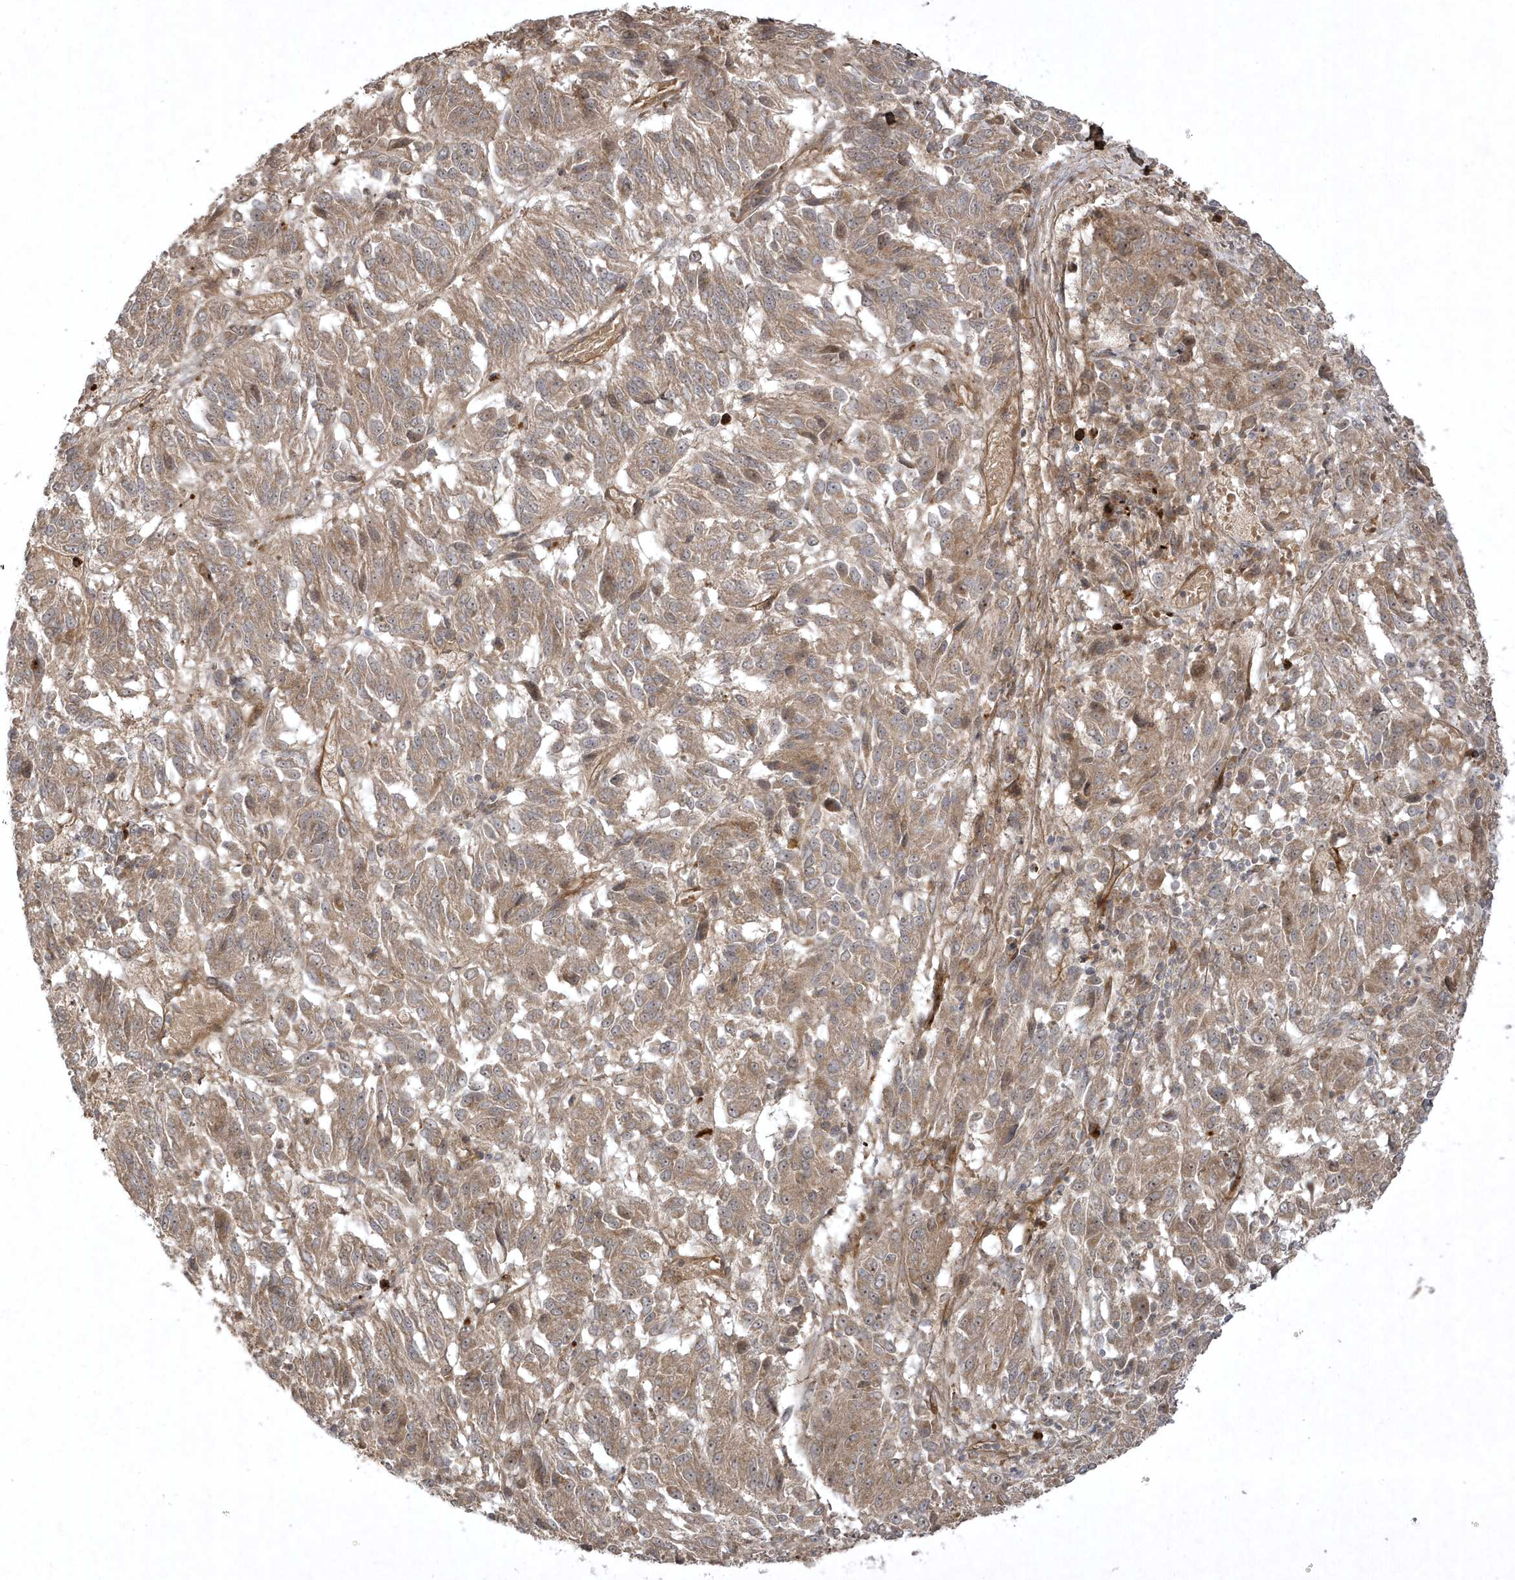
{"staining": {"intensity": "weak", "quantity": ">75%", "location": "cytoplasmic/membranous"}, "tissue": "melanoma", "cell_type": "Tumor cells", "image_type": "cancer", "snomed": [{"axis": "morphology", "description": "Malignant melanoma, Metastatic site"}, {"axis": "topography", "description": "Lung"}], "caption": "Malignant melanoma (metastatic site) tissue reveals weak cytoplasmic/membranous positivity in about >75% of tumor cells, visualized by immunohistochemistry.", "gene": "FAM83C", "patient": {"sex": "male", "age": 64}}